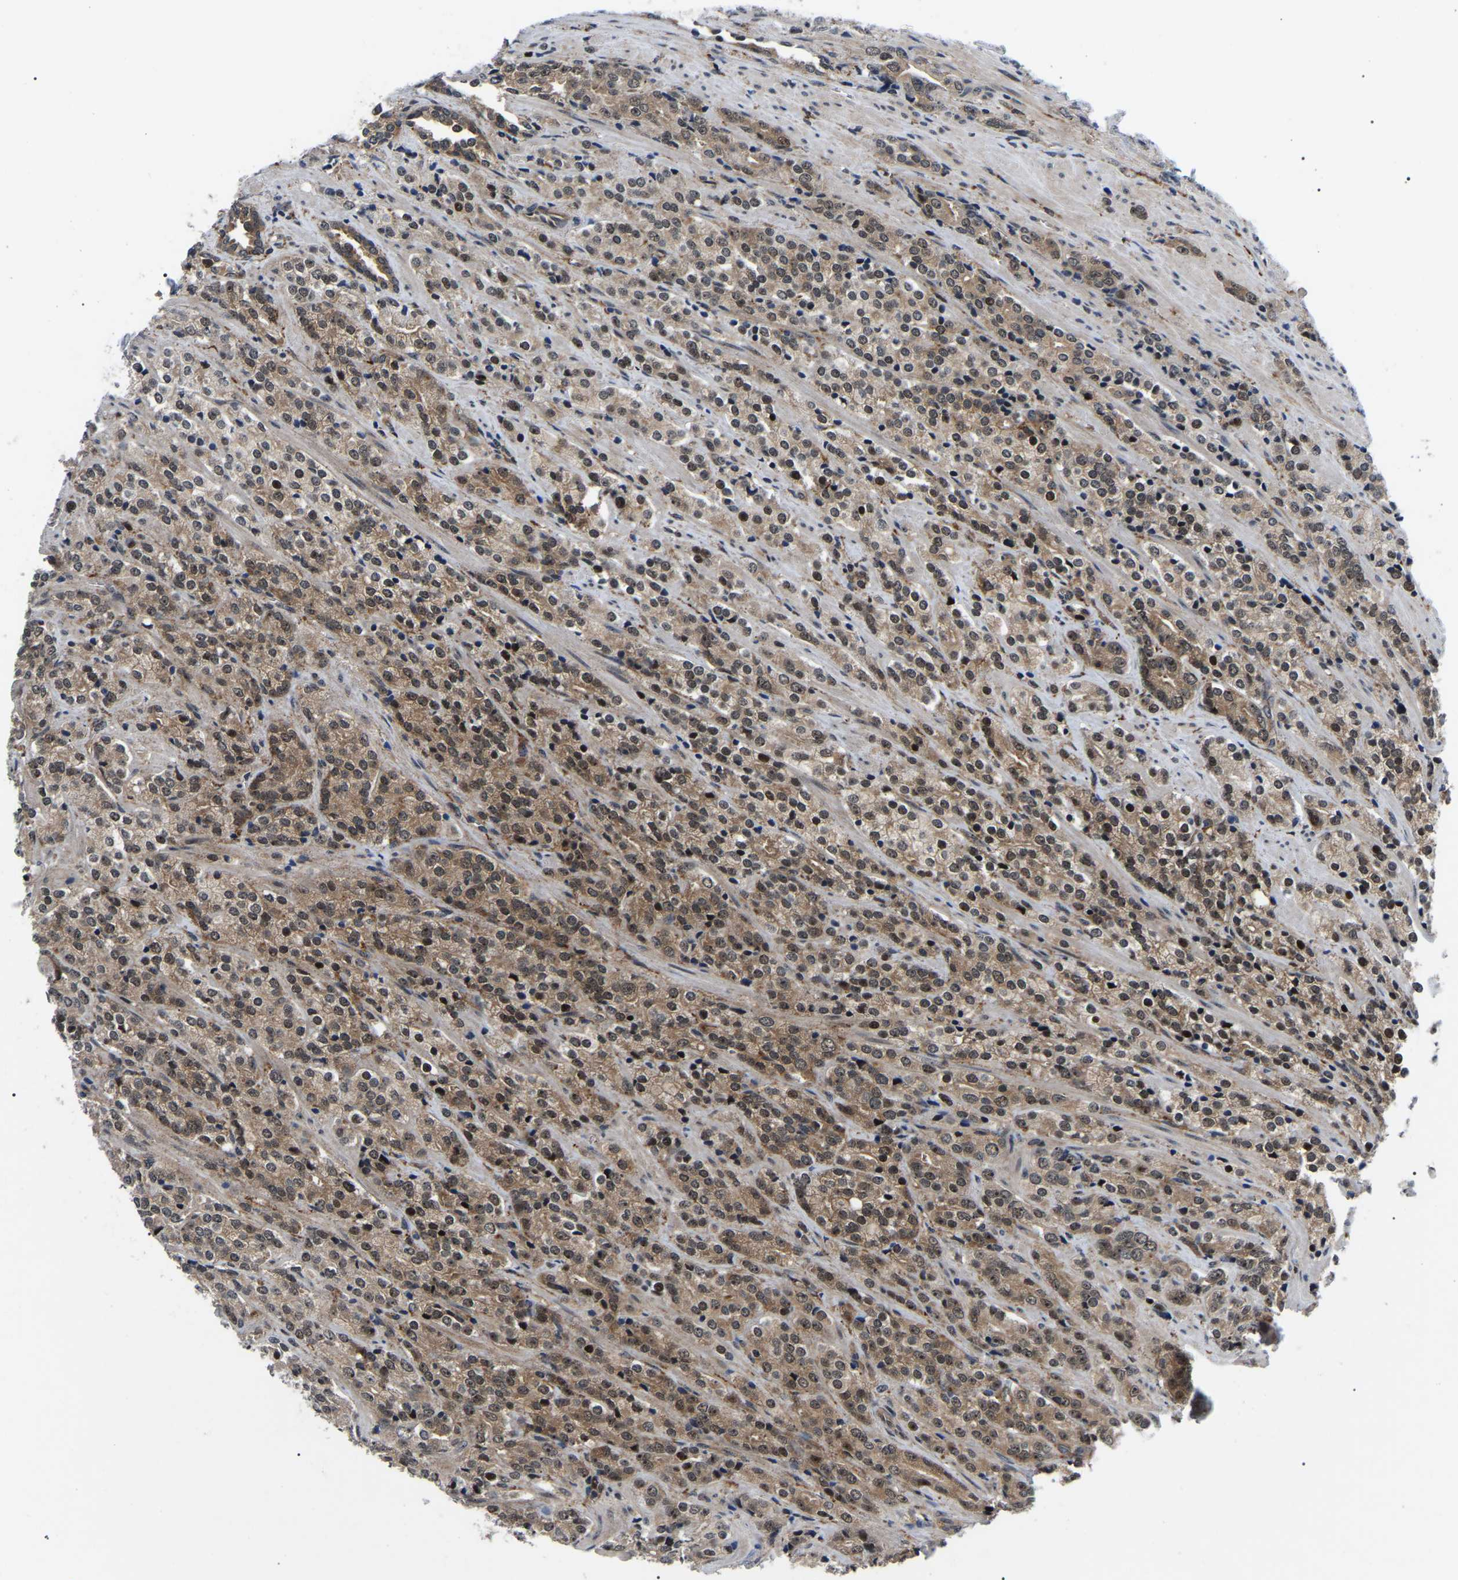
{"staining": {"intensity": "moderate", "quantity": ">75%", "location": "cytoplasmic/membranous,nuclear"}, "tissue": "prostate cancer", "cell_type": "Tumor cells", "image_type": "cancer", "snomed": [{"axis": "morphology", "description": "Adenocarcinoma, High grade"}, {"axis": "topography", "description": "Prostate"}], "caption": "Protein expression analysis of human high-grade adenocarcinoma (prostate) reveals moderate cytoplasmic/membranous and nuclear expression in about >75% of tumor cells.", "gene": "RRP1B", "patient": {"sex": "male", "age": 71}}